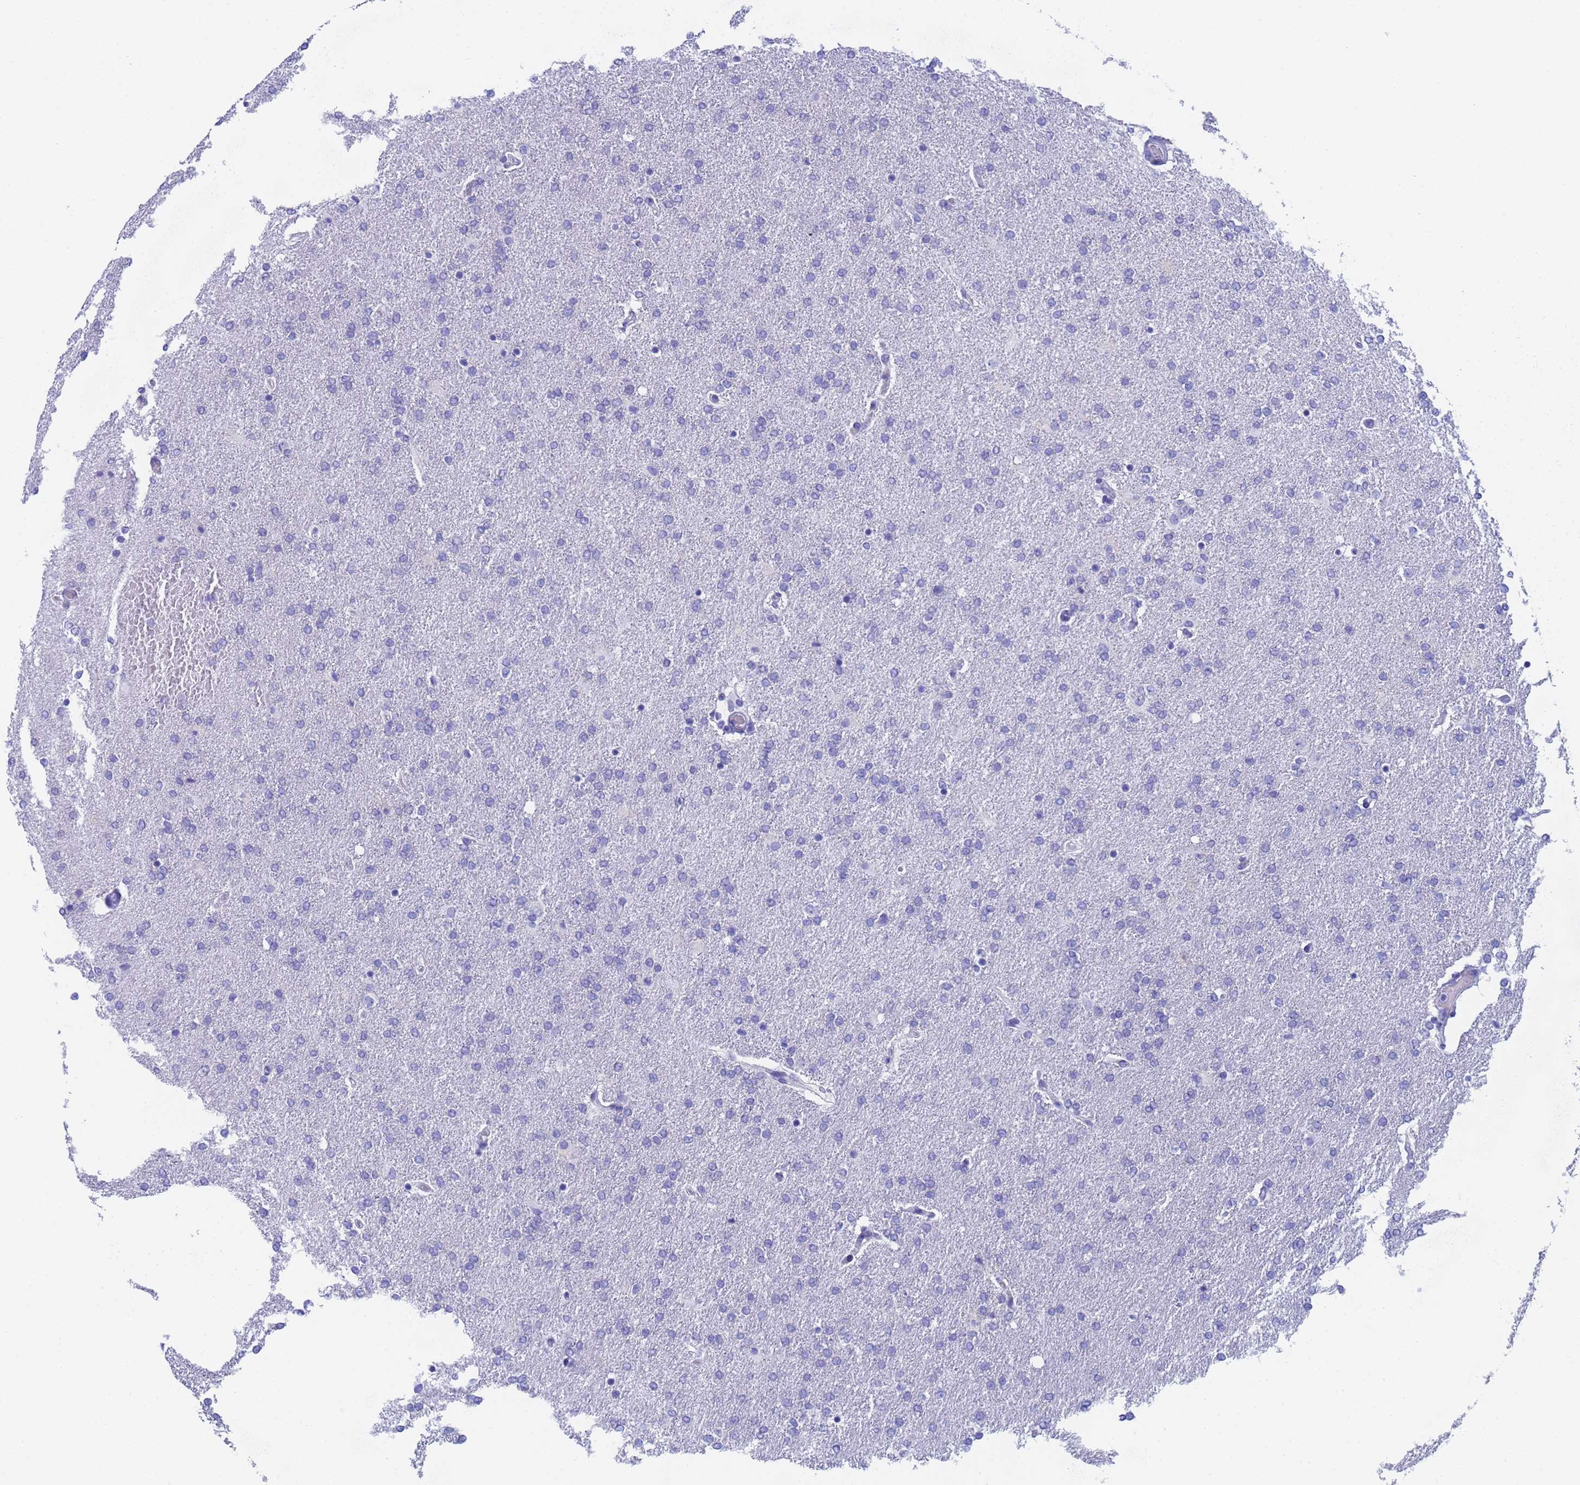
{"staining": {"intensity": "negative", "quantity": "none", "location": "none"}, "tissue": "glioma", "cell_type": "Tumor cells", "image_type": "cancer", "snomed": [{"axis": "morphology", "description": "Glioma, malignant, High grade"}, {"axis": "topography", "description": "Brain"}], "caption": "An image of glioma stained for a protein shows no brown staining in tumor cells.", "gene": "STATH", "patient": {"sex": "male", "age": 72}}